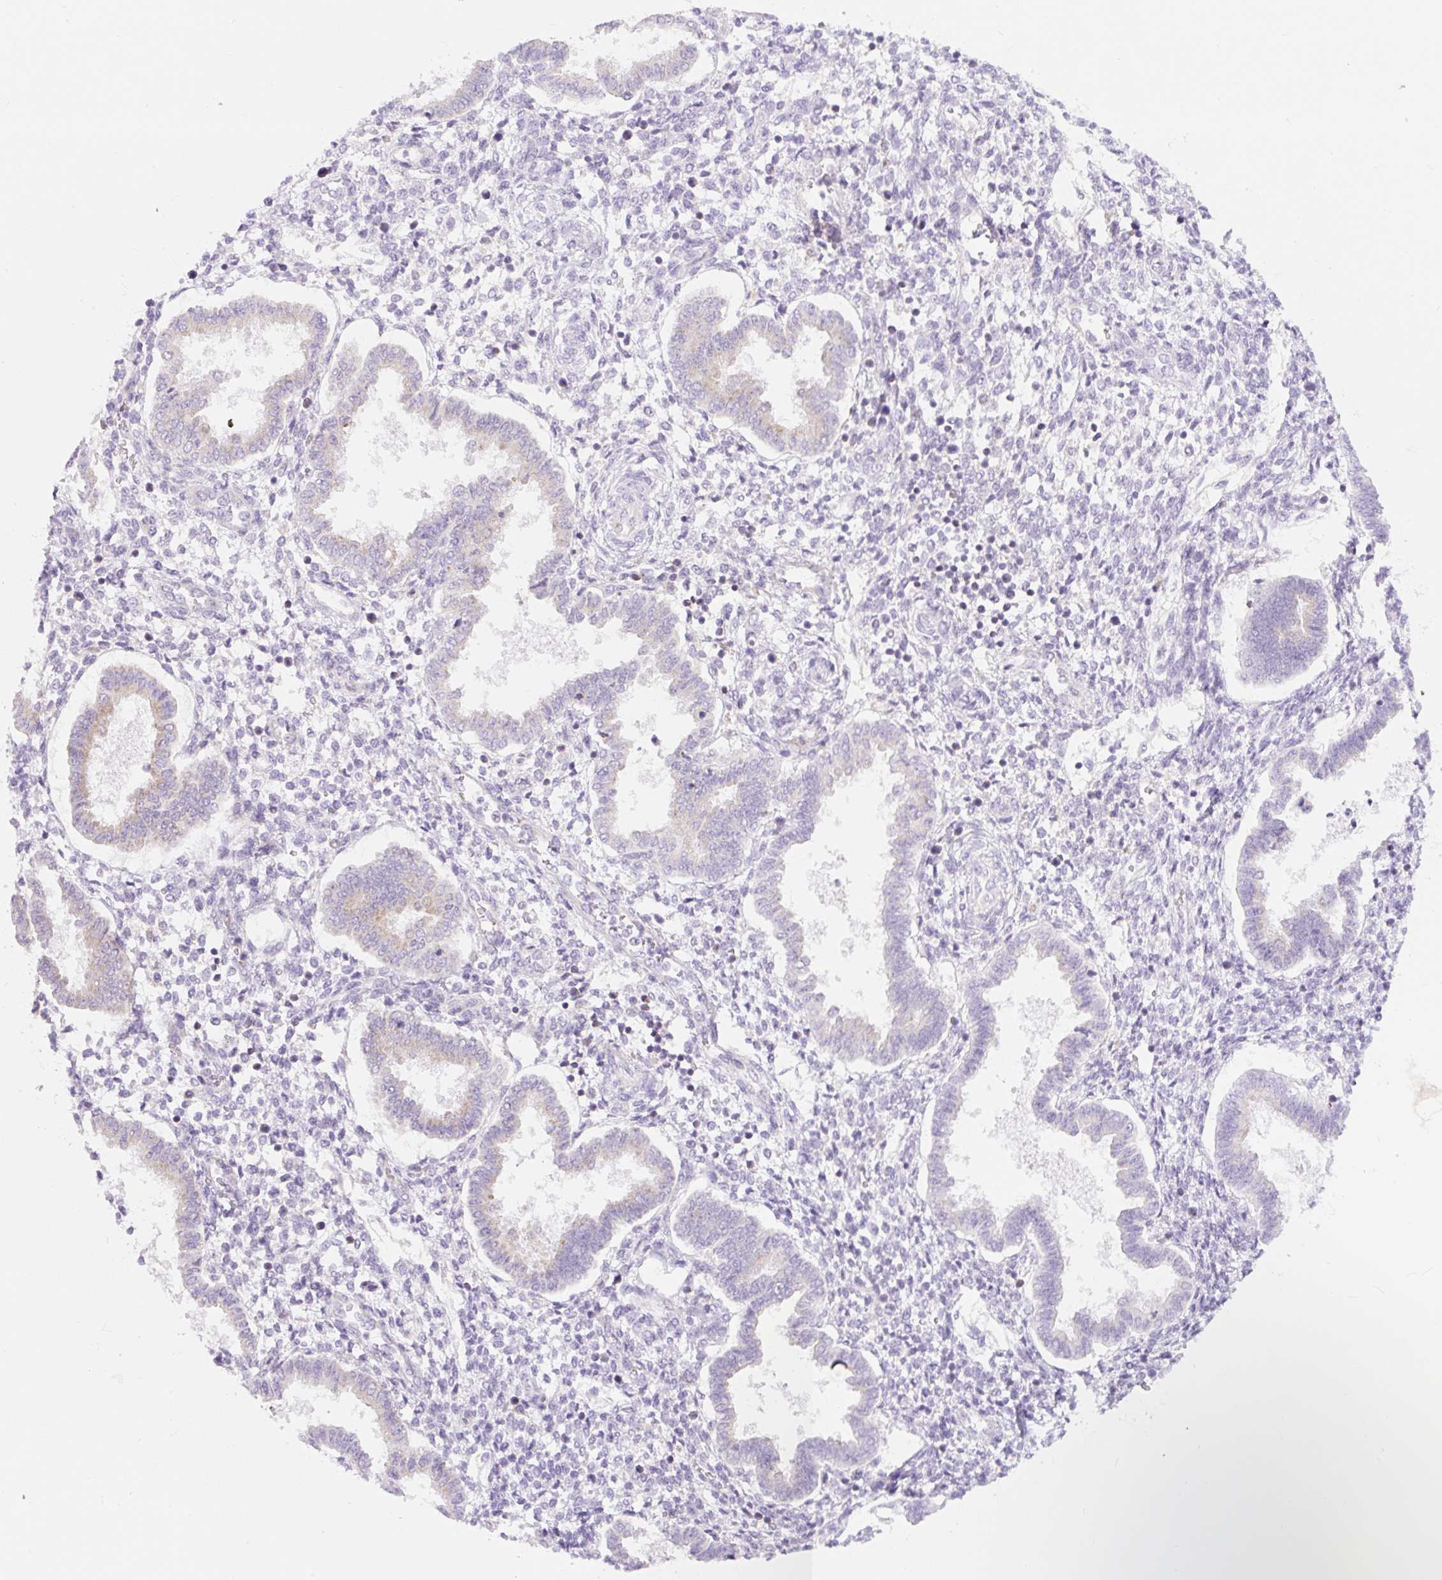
{"staining": {"intensity": "negative", "quantity": "none", "location": "none"}, "tissue": "endometrium", "cell_type": "Cells in endometrial stroma", "image_type": "normal", "snomed": [{"axis": "morphology", "description": "Normal tissue, NOS"}, {"axis": "topography", "description": "Endometrium"}], "caption": "This is an immunohistochemistry (IHC) photomicrograph of normal human endometrium. There is no positivity in cells in endometrial stroma.", "gene": "FOCAD", "patient": {"sex": "female", "age": 24}}